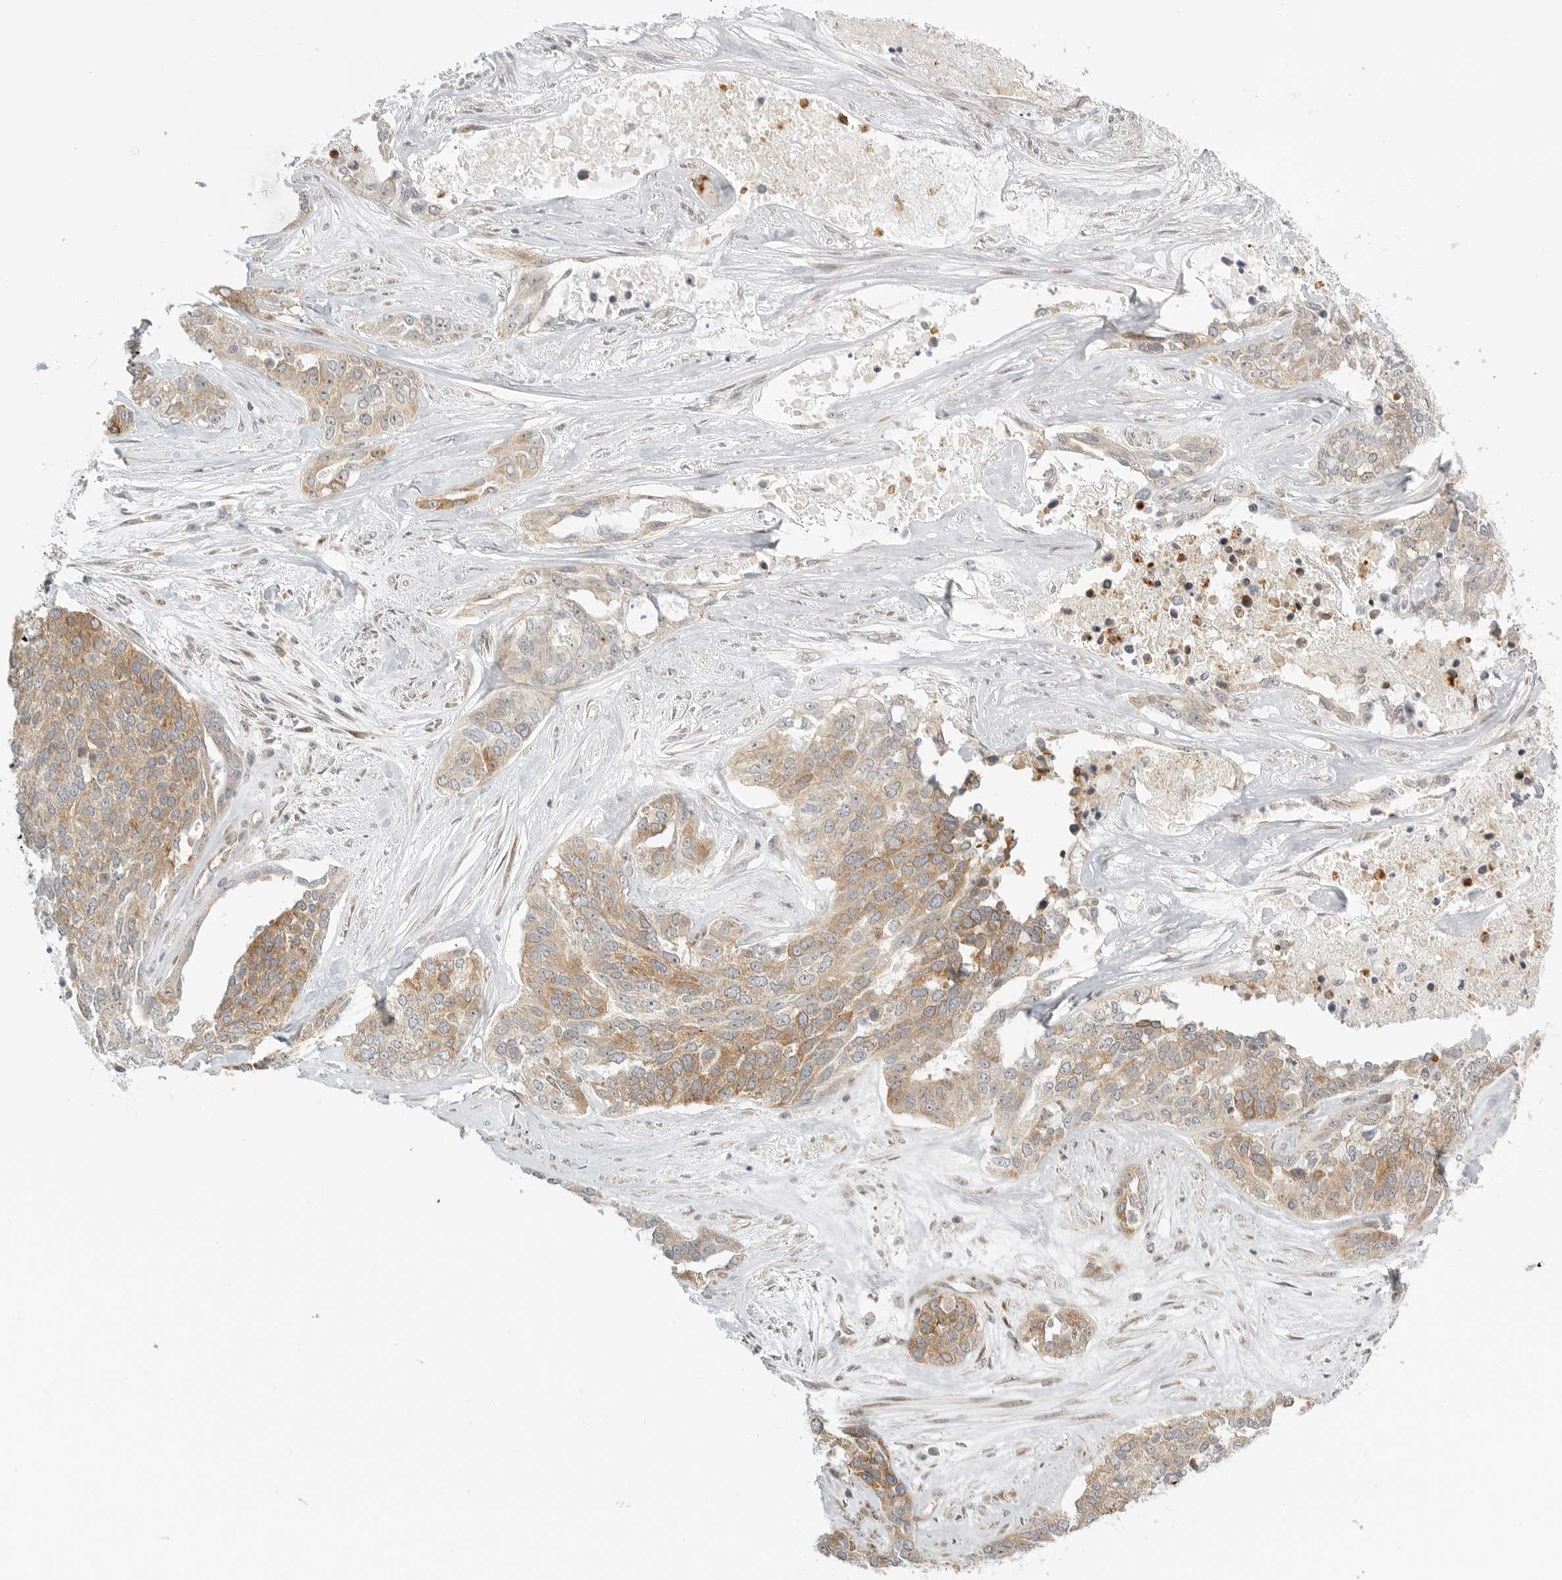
{"staining": {"intensity": "moderate", "quantity": ">75%", "location": "cytoplasmic/membranous"}, "tissue": "ovarian cancer", "cell_type": "Tumor cells", "image_type": "cancer", "snomed": [{"axis": "morphology", "description": "Cystadenocarcinoma, serous, NOS"}, {"axis": "topography", "description": "Ovary"}], "caption": "This is an image of immunohistochemistry staining of ovarian serous cystadenocarcinoma, which shows moderate expression in the cytoplasmic/membranous of tumor cells.", "gene": "DSCC1", "patient": {"sex": "female", "age": 44}}